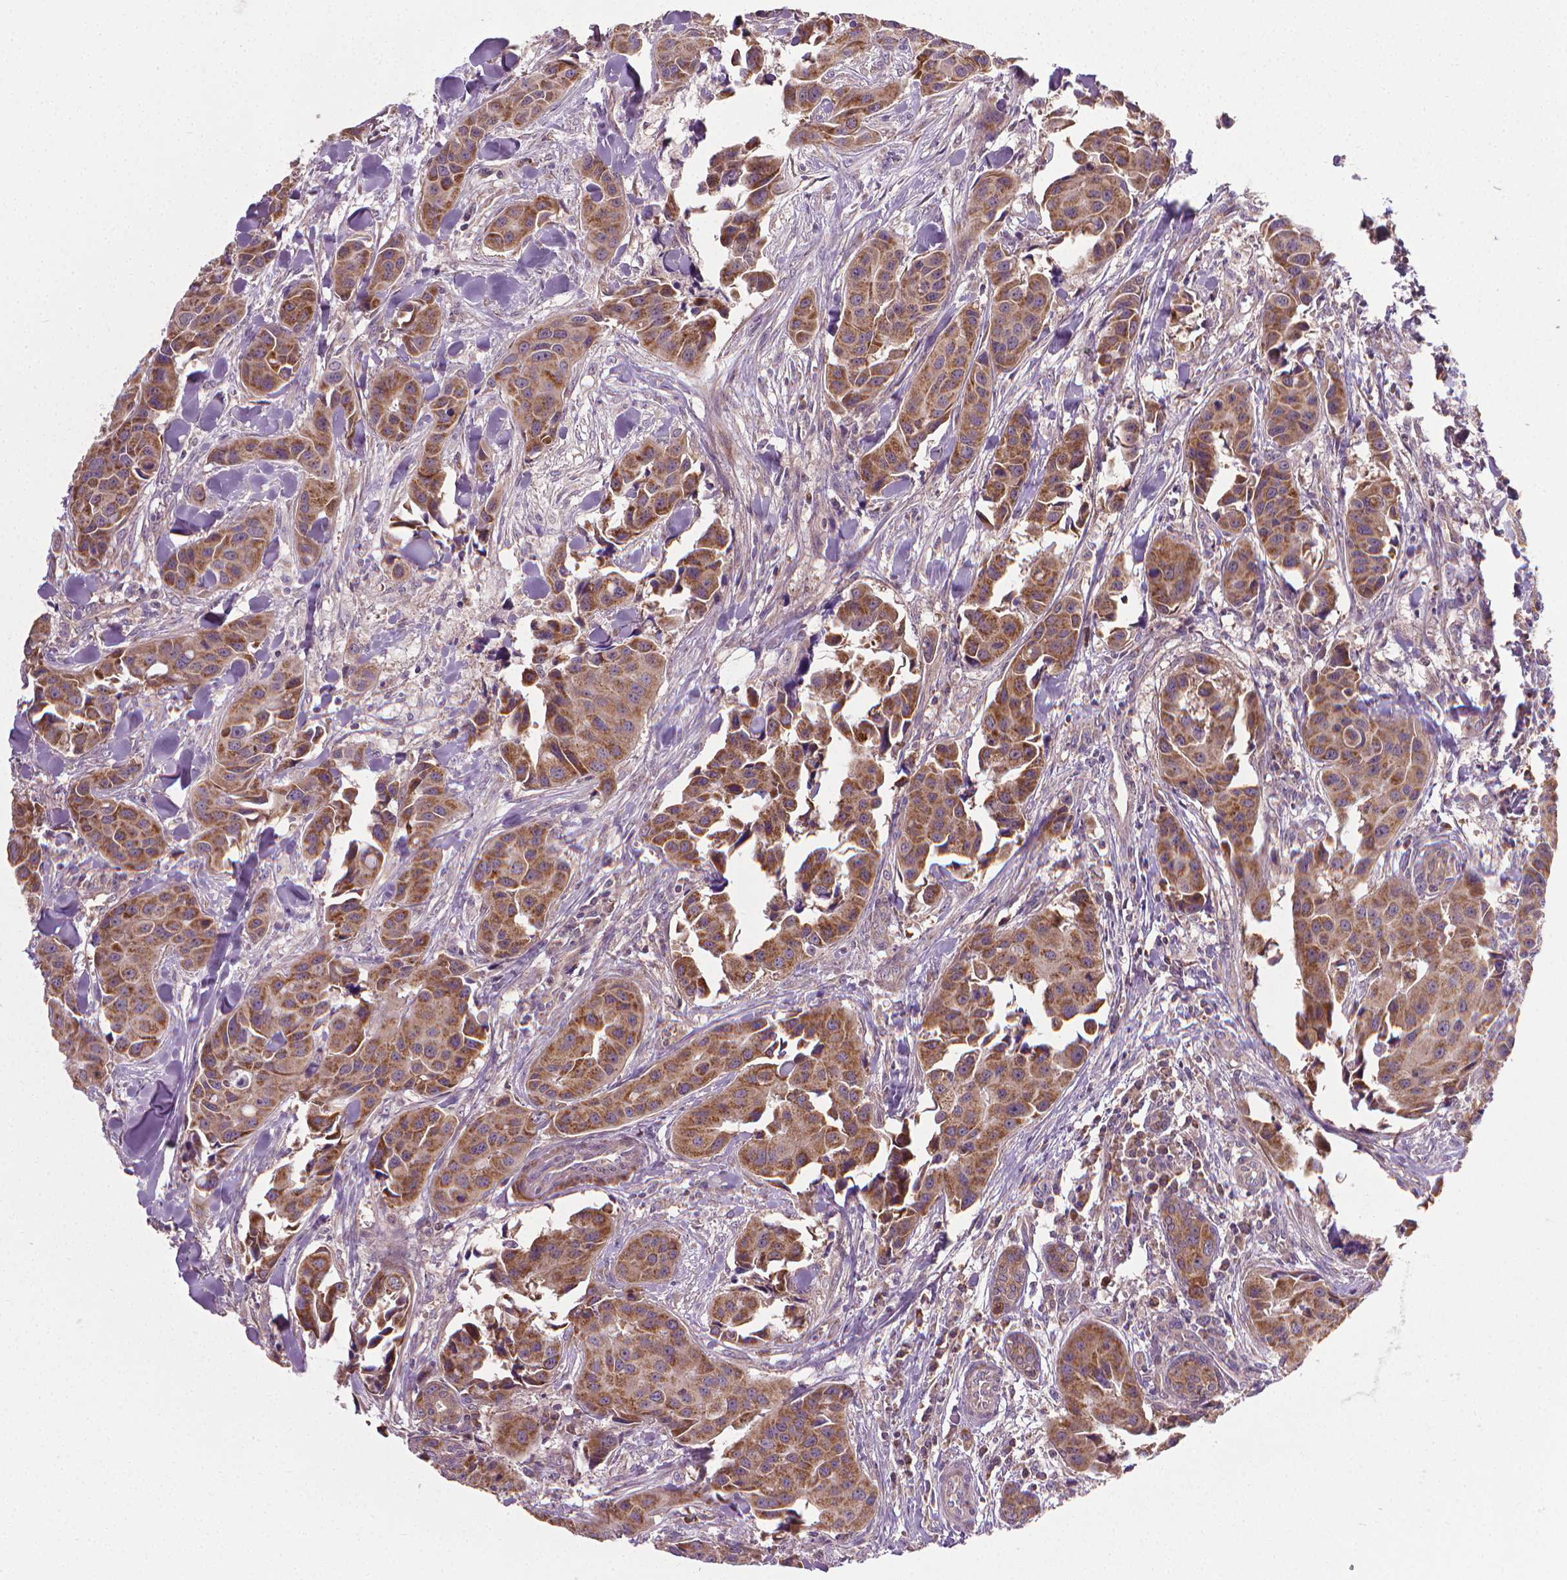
{"staining": {"intensity": "moderate", "quantity": "25%-75%", "location": "cytoplasmic/membranous"}, "tissue": "head and neck cancer", "cell_type": "Tumor cells", "image_type": "cancer", "snomed": [{"axis": "morphology", "description": "Adenocarcinoma, NOS"}, {"axis": "topography", "description": "Head-Neck"}], "caption": "Protein staining by immunohistochemistry (IHC) shows moderate cytoplasmic/membranous positivity in approximately 25%-75% of tumor cells in head and neck cancer (adenocarcinoma).", "gene": "PRAG1", "patient": {"sex": "male", "age": 76}}